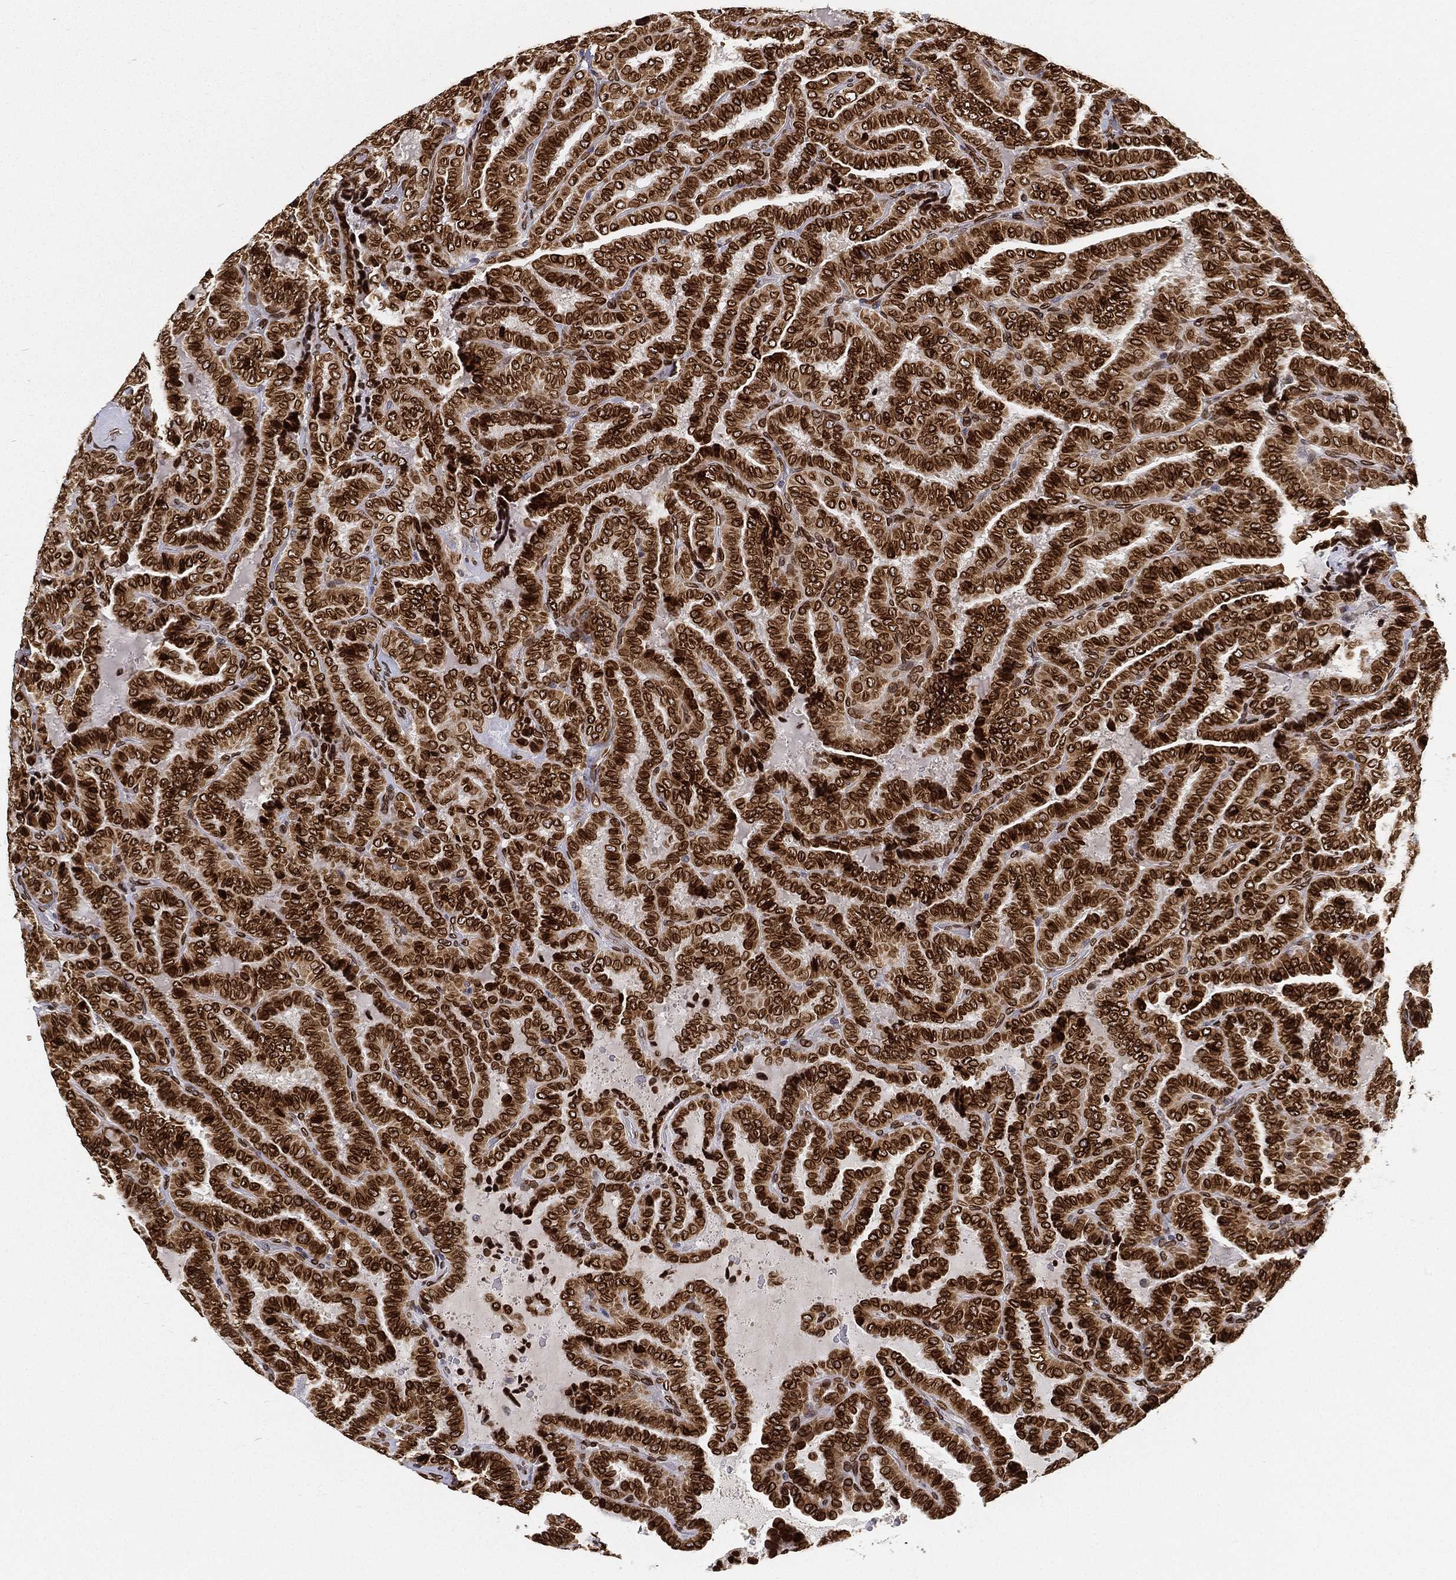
{"staining": {"intensity": "strong", "quantity": ">75%", "location": "cytoplasmic/membranous,nuclear"}, "tissue": "thyroid cancer", "cell_type": "Tumor cells", "image_type": "cancer", "snomed": [{"axis": "morphology", "description": "Papillary adenocarcinoma, NOS"}, {"axis": "topography", "description": "Thyroid gland"}], "caption": "A high amount of strong cytoplasmic/membranous and nuclear positivity is appreciated in about >75% of tumor cells in thyroid papillary adenocarcinoma tissue. (DAB (3,3'-diaminobenzidine) = brown stain, brightfield microscopy at high magnification).", "gene": "PALB2", "patient": {"sex": "female", "age": 39}}